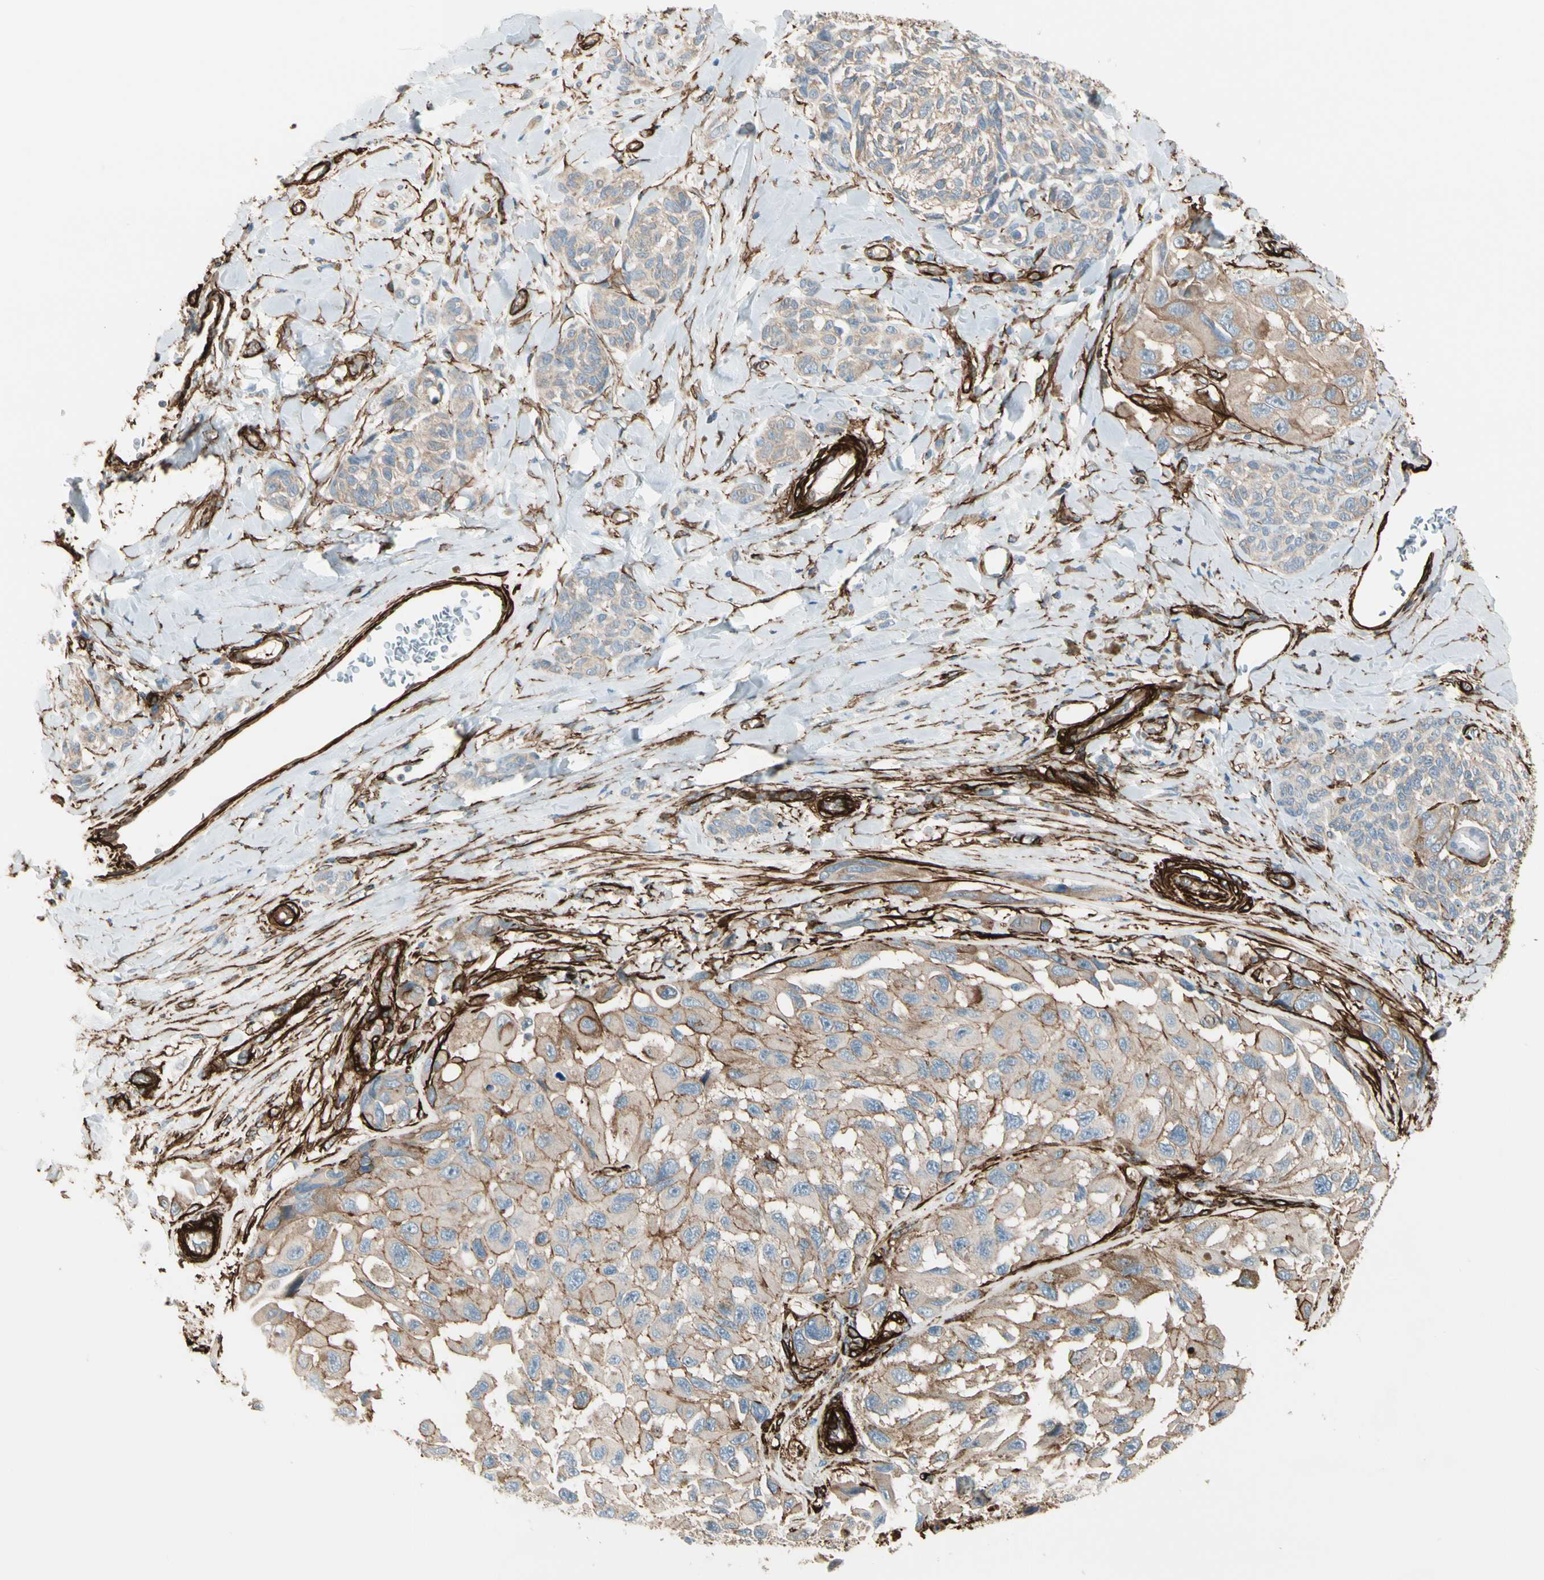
{"staining": {"intensity": "moderate", "quantity": ">75%", "location": "cytoplasmic/membranous"}, "tissue": "melanoma", "cell_type": "Tumor cells", "image_type": "cancer", "snomed": [{"axis": "morphology", "description": "Malignant melanoma, NOS"}, {"axis": "topography", "description": "Skin"}], "caption": "An image of human melanoma stained for a protein displays moderate cytoplasmic/membranous brown staining in tumor cells.", "gene": "CALD1", "patient": {"sex": "female", "age": 73}}